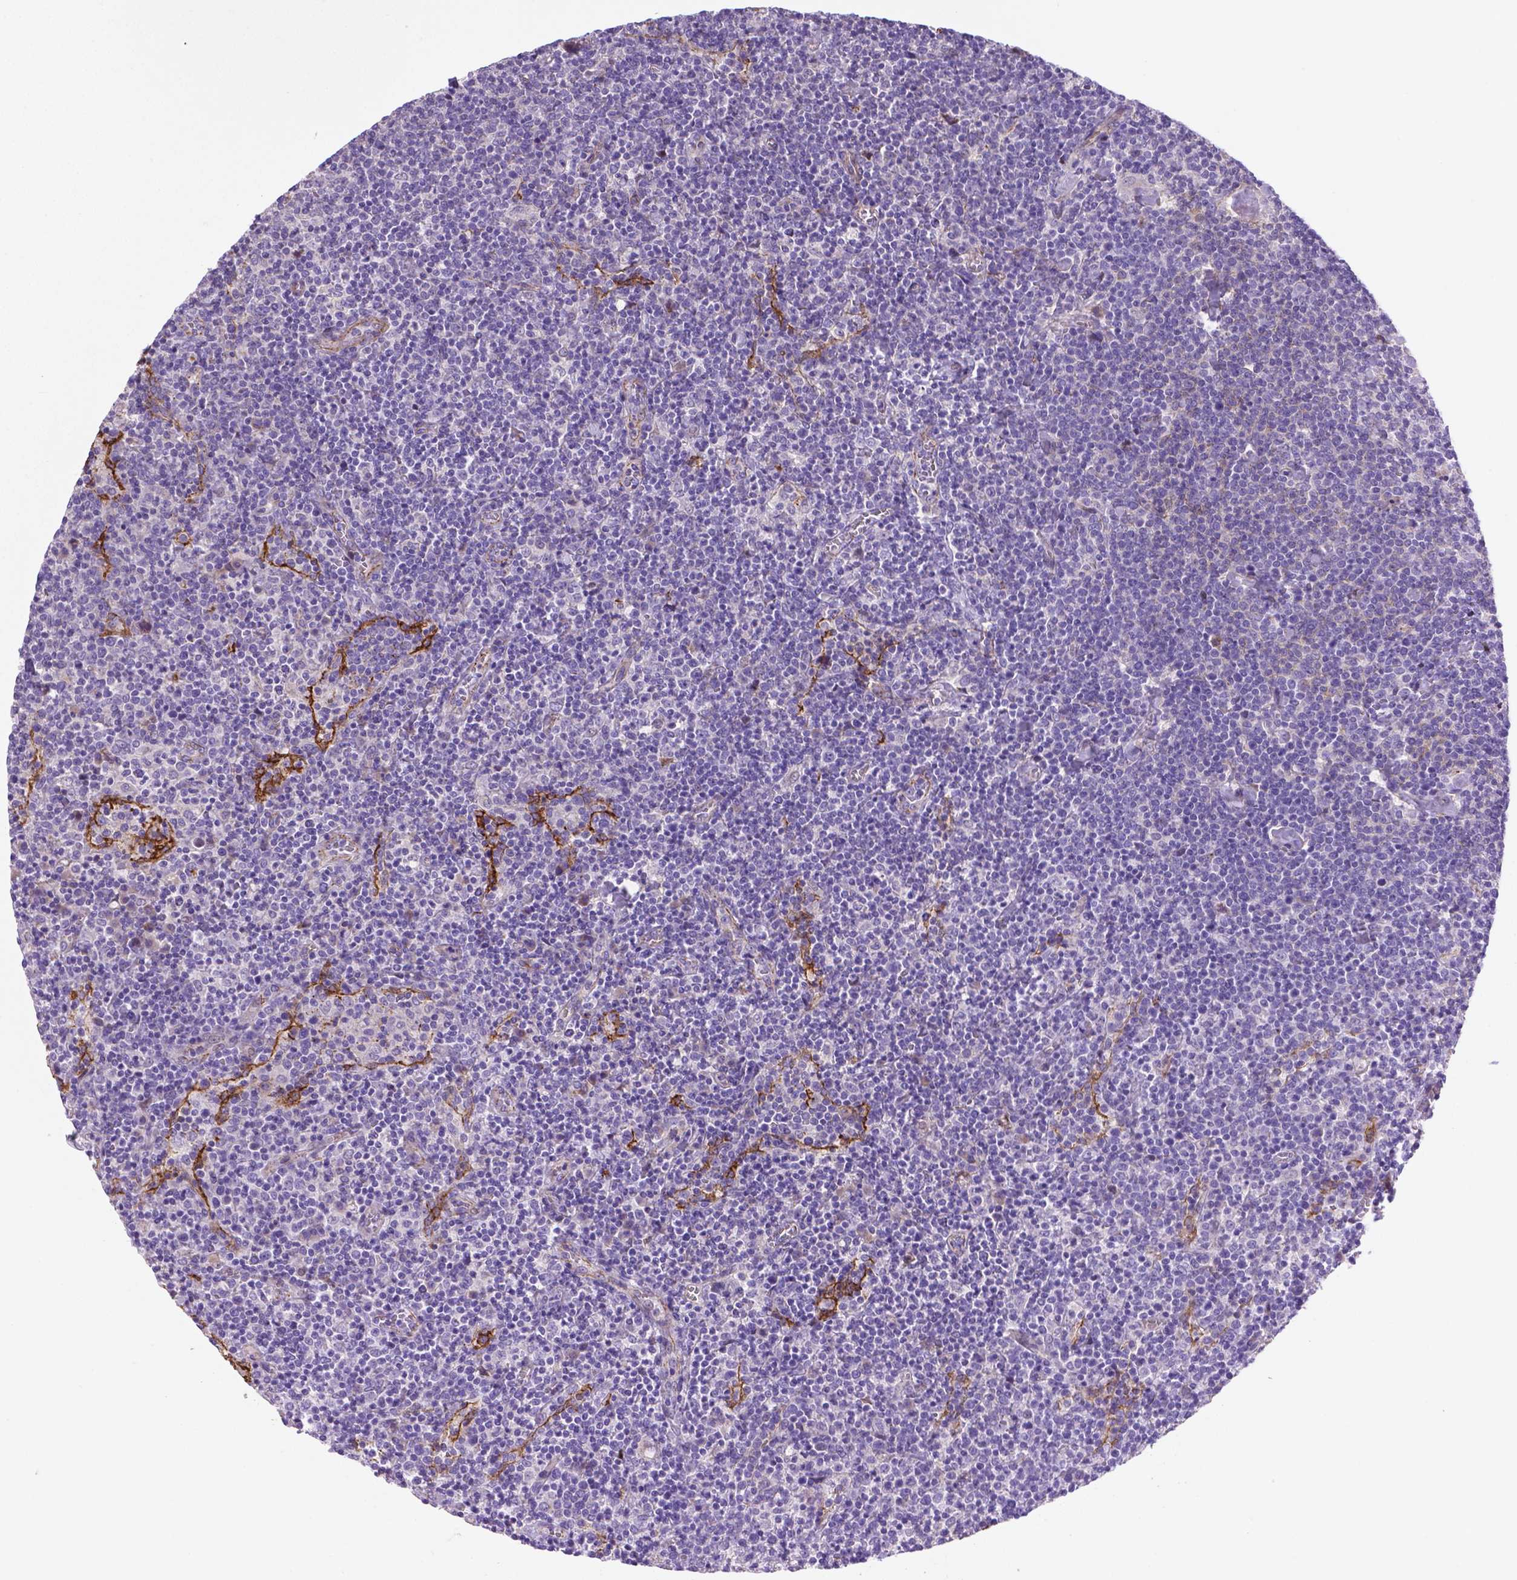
{"staining": {"intensity": "negative", "quantity": "none", "location": "none"}, "tissue": "lymphoma", "cell_type": "Tumor cells", "image_type": "cancer", "snomed": [{"axis": "morphology", "description": "Malignant lymphoma, non-Hodgkin's type, High grade"}, {"axis": "topography", "description": "Lymph node"}], "caption": "There is no significant positivity in tumor cells of malignant lymphoma, non-Hodgkin's type (high-grade). The staining is performed using DAB brown chromogen with nuclei counter-stained in using hematoxylin.", "gene": "CCER2", "patient": {"sex": "male", "age": 61}}